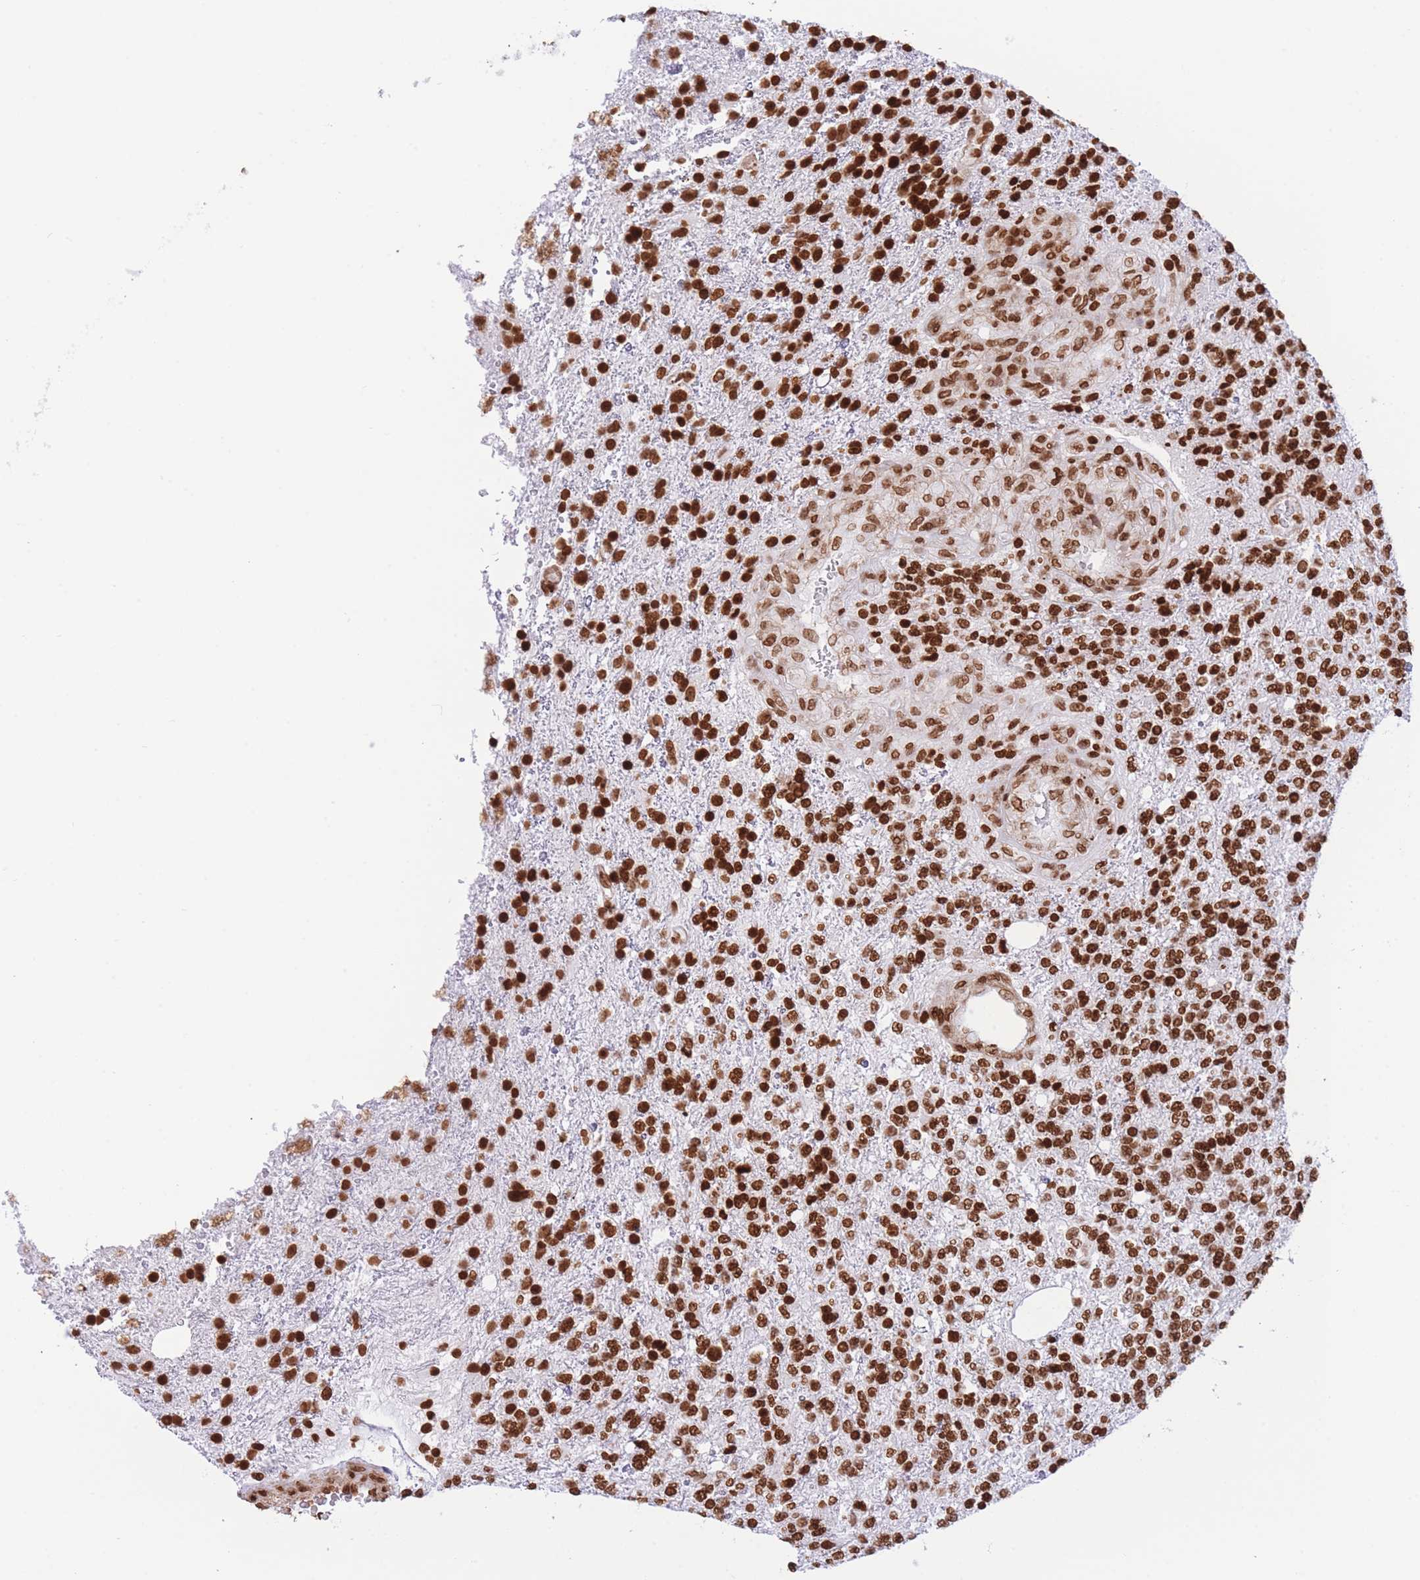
{"staining": {"intensity": "strong", "quantity": ">75%", "location": "nuclear"}, "tissue": "glioma", "cell_type": "Tumor cells", "image_type": "cancer", "snomed": [{"axis": "morphology", "description": "Glioma, malignant, High grade"}, {"axis": "topography", "description": "Brain"}], "caption": "Glioma stained for a protein (brown) exhibits strong nuclear positive positivity in about >75% of tumor cells.", "gene": "H2BC11", "patient": {"sex": "male", "age": 56}}